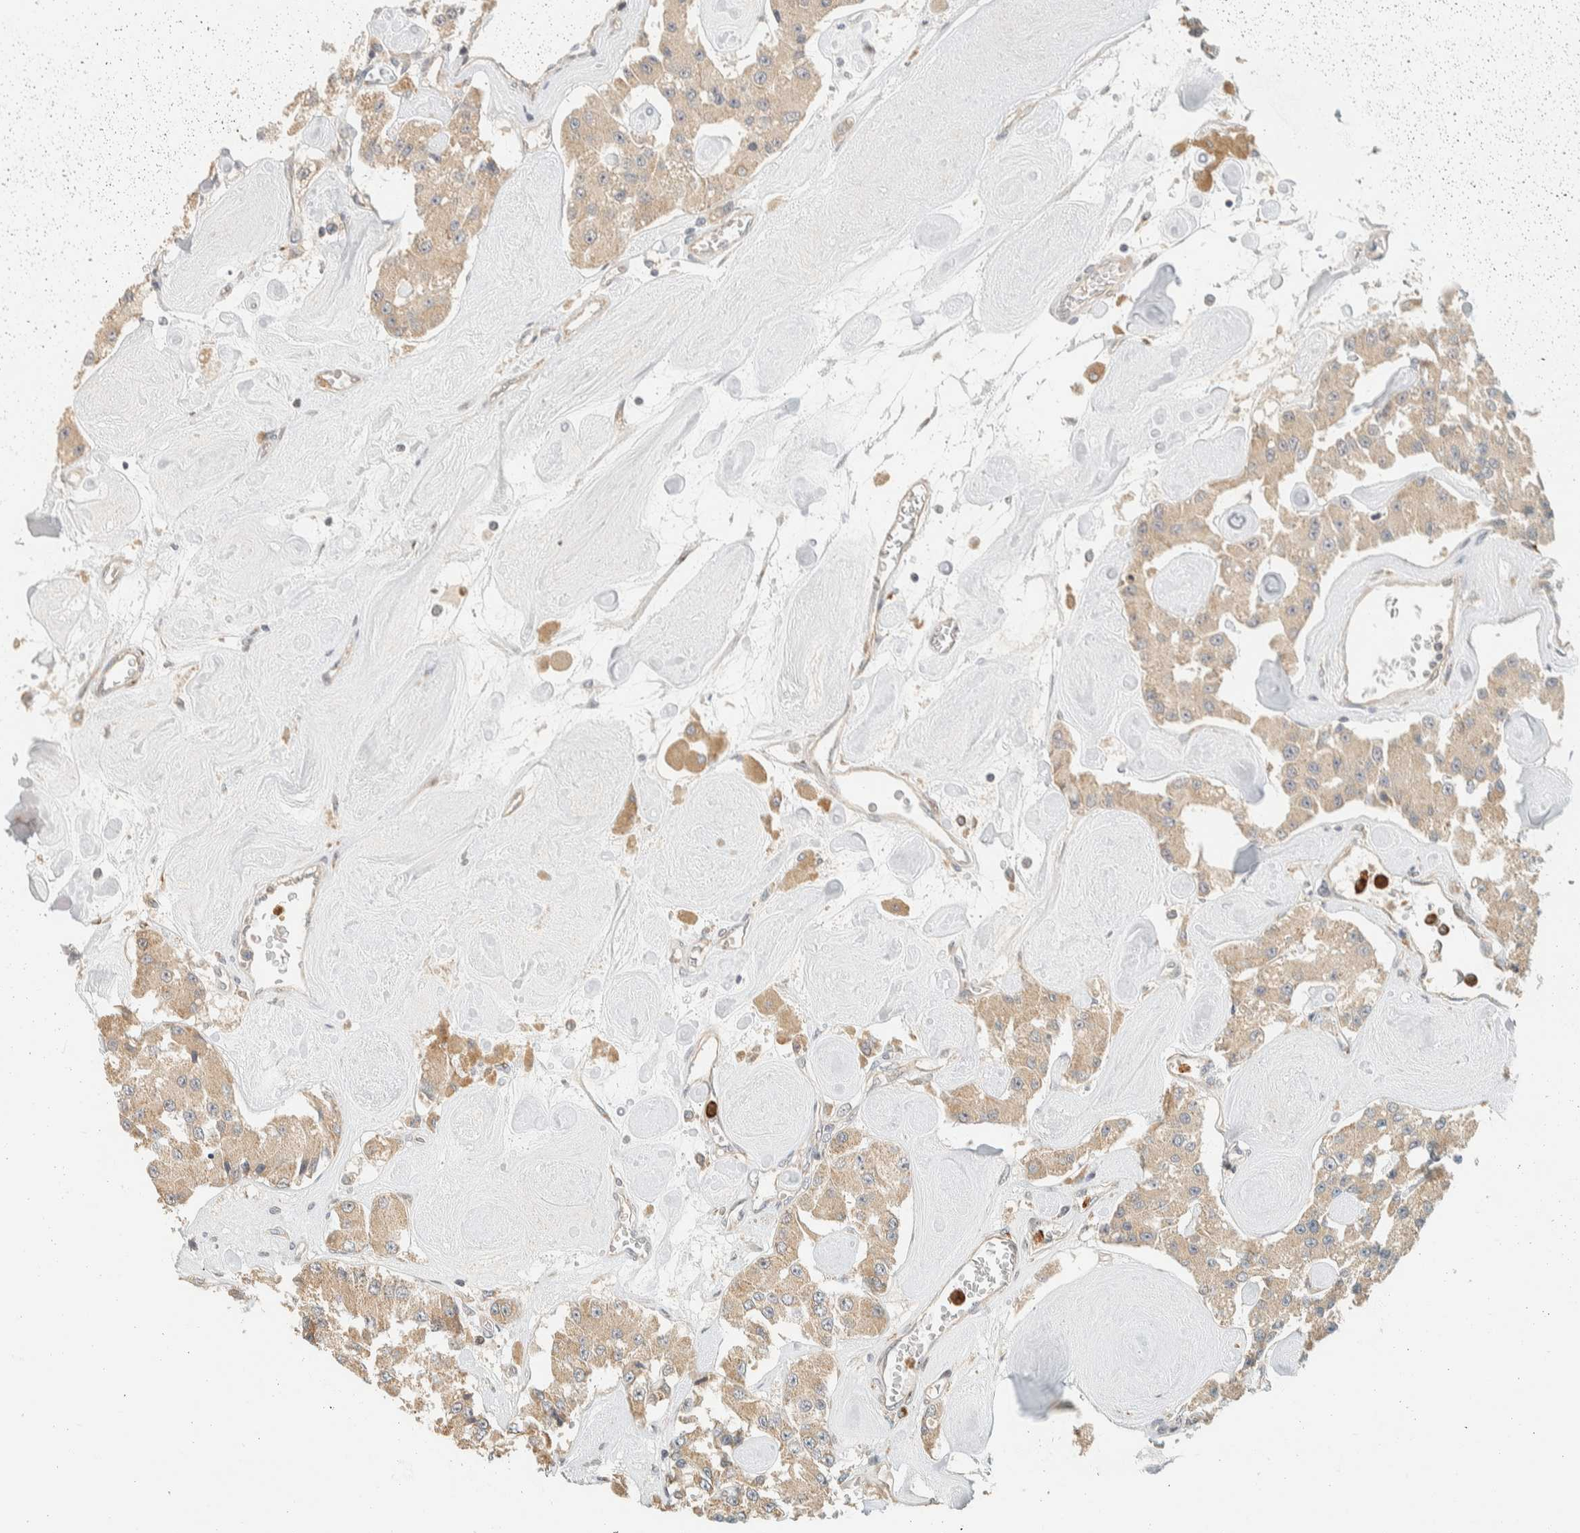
{"staining": {"intensity": "weak", "quantity": ">75%", "location": "cytoplasmic/membranous"}, "tissue": "carcinoid", "cell_type": "Tumor cells", "image_type": "cancer", "snomed": [{"axis": "morphology", "description": "Carcinoid, malignant, NOS"}, {"axis": "topography", "description": "Pancreas"}], "caption": "The image shows staining of carcinoid (malignant), revealing weak cytoplasmic/membranous protein staining (brown color) within tumor cells. (brown staining indicates protein expression, while blue staining denotes nuclei).", "gene": "CCDC171", "patient": {"sex": "male", "age": 41}}